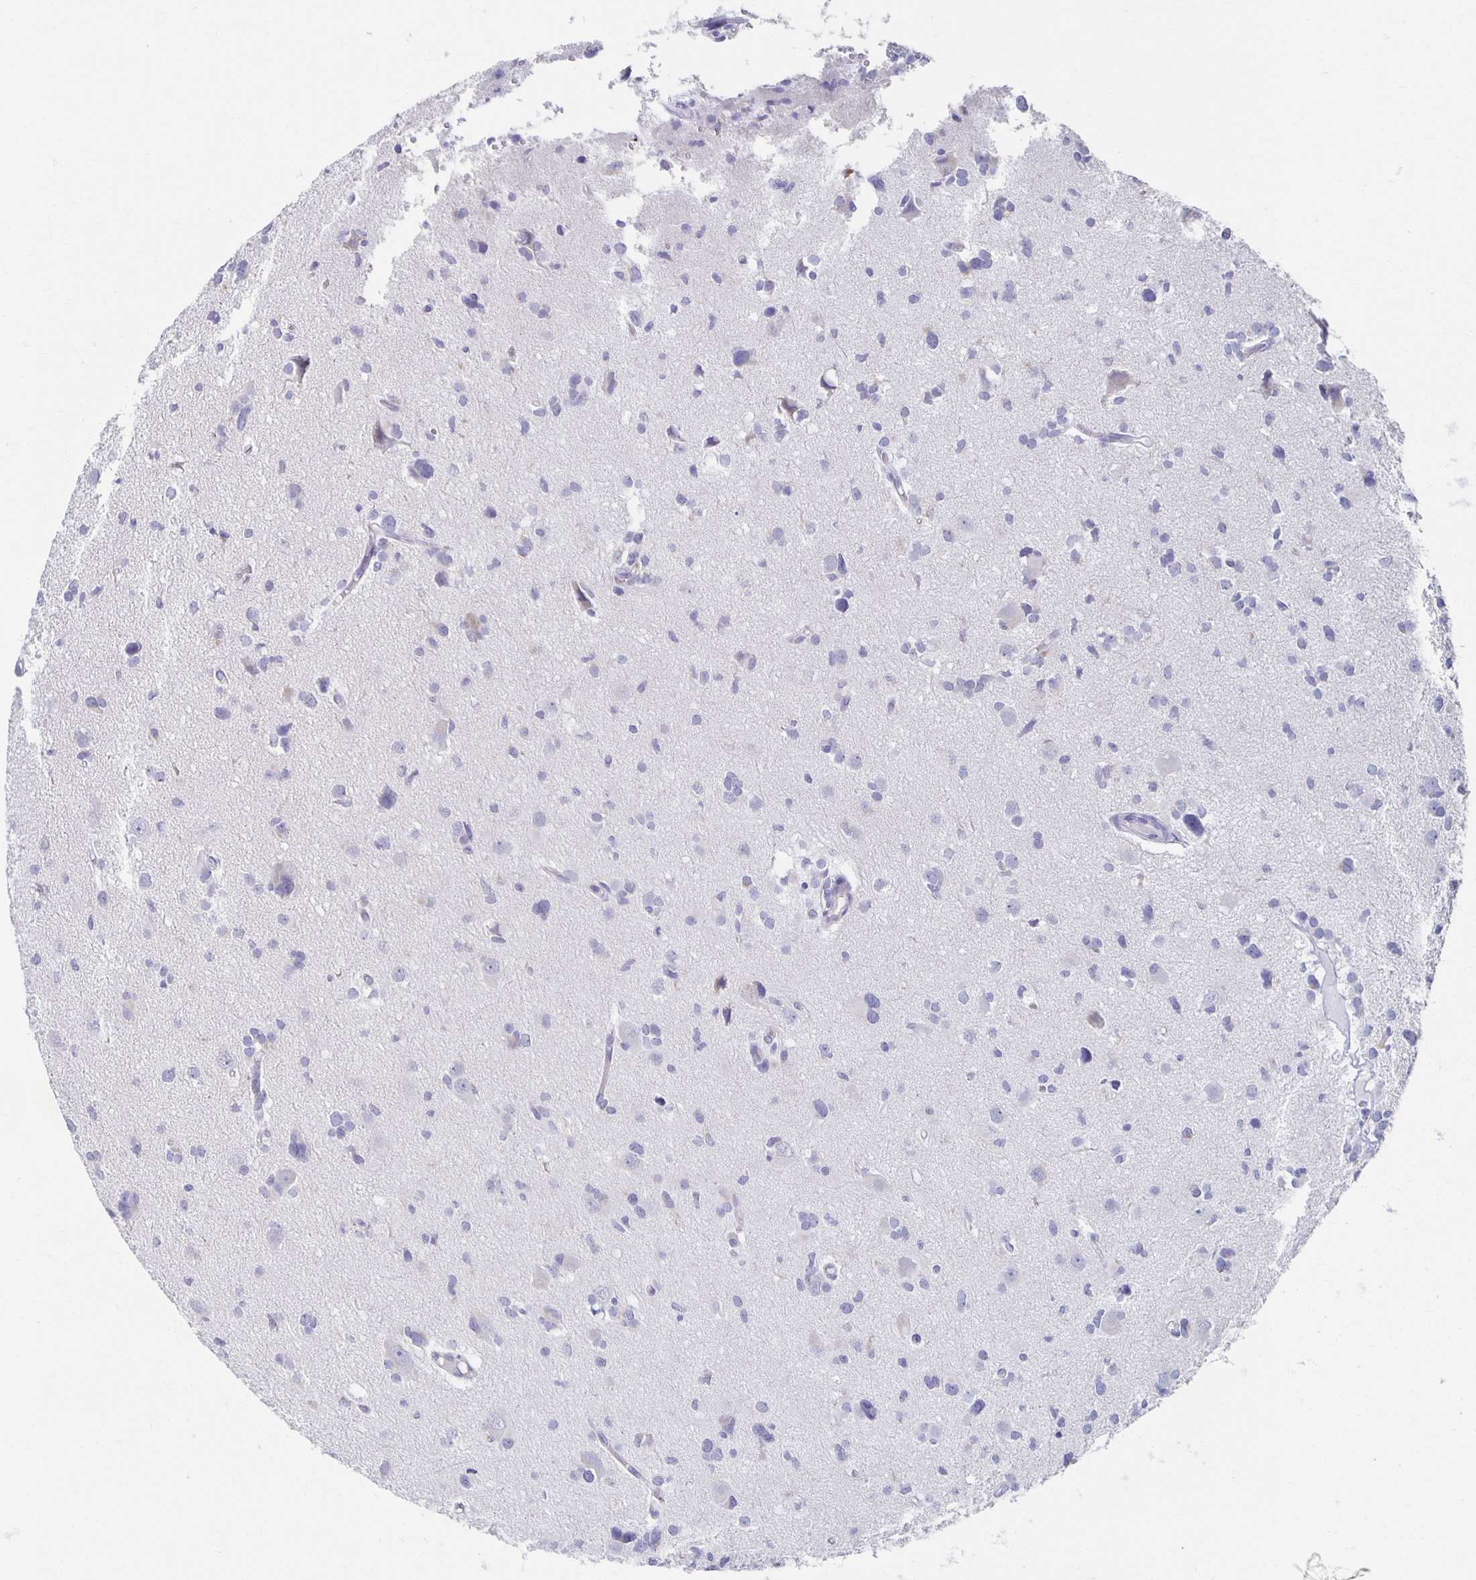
{"staining": {"intensity": "negative", "quantity": "none", "location": "none"}, "tissue": "glioma", "cell_type": "Tumor cells", "image_type": "cancer", "snomed": [{"axis": "morphology", "description": "Glioma, malignant, High grade"}, {"axis": "topography", "description": "Brain"}], "caption": "This histopathology image is of high-grade glioma (malignant) stained with IHC to label a protein in brown with the nuclei are counter-stained blue. There is no staining in tumor cells.", "gene": "TEX44", "patient": {"sex": "male", "age": 23}}